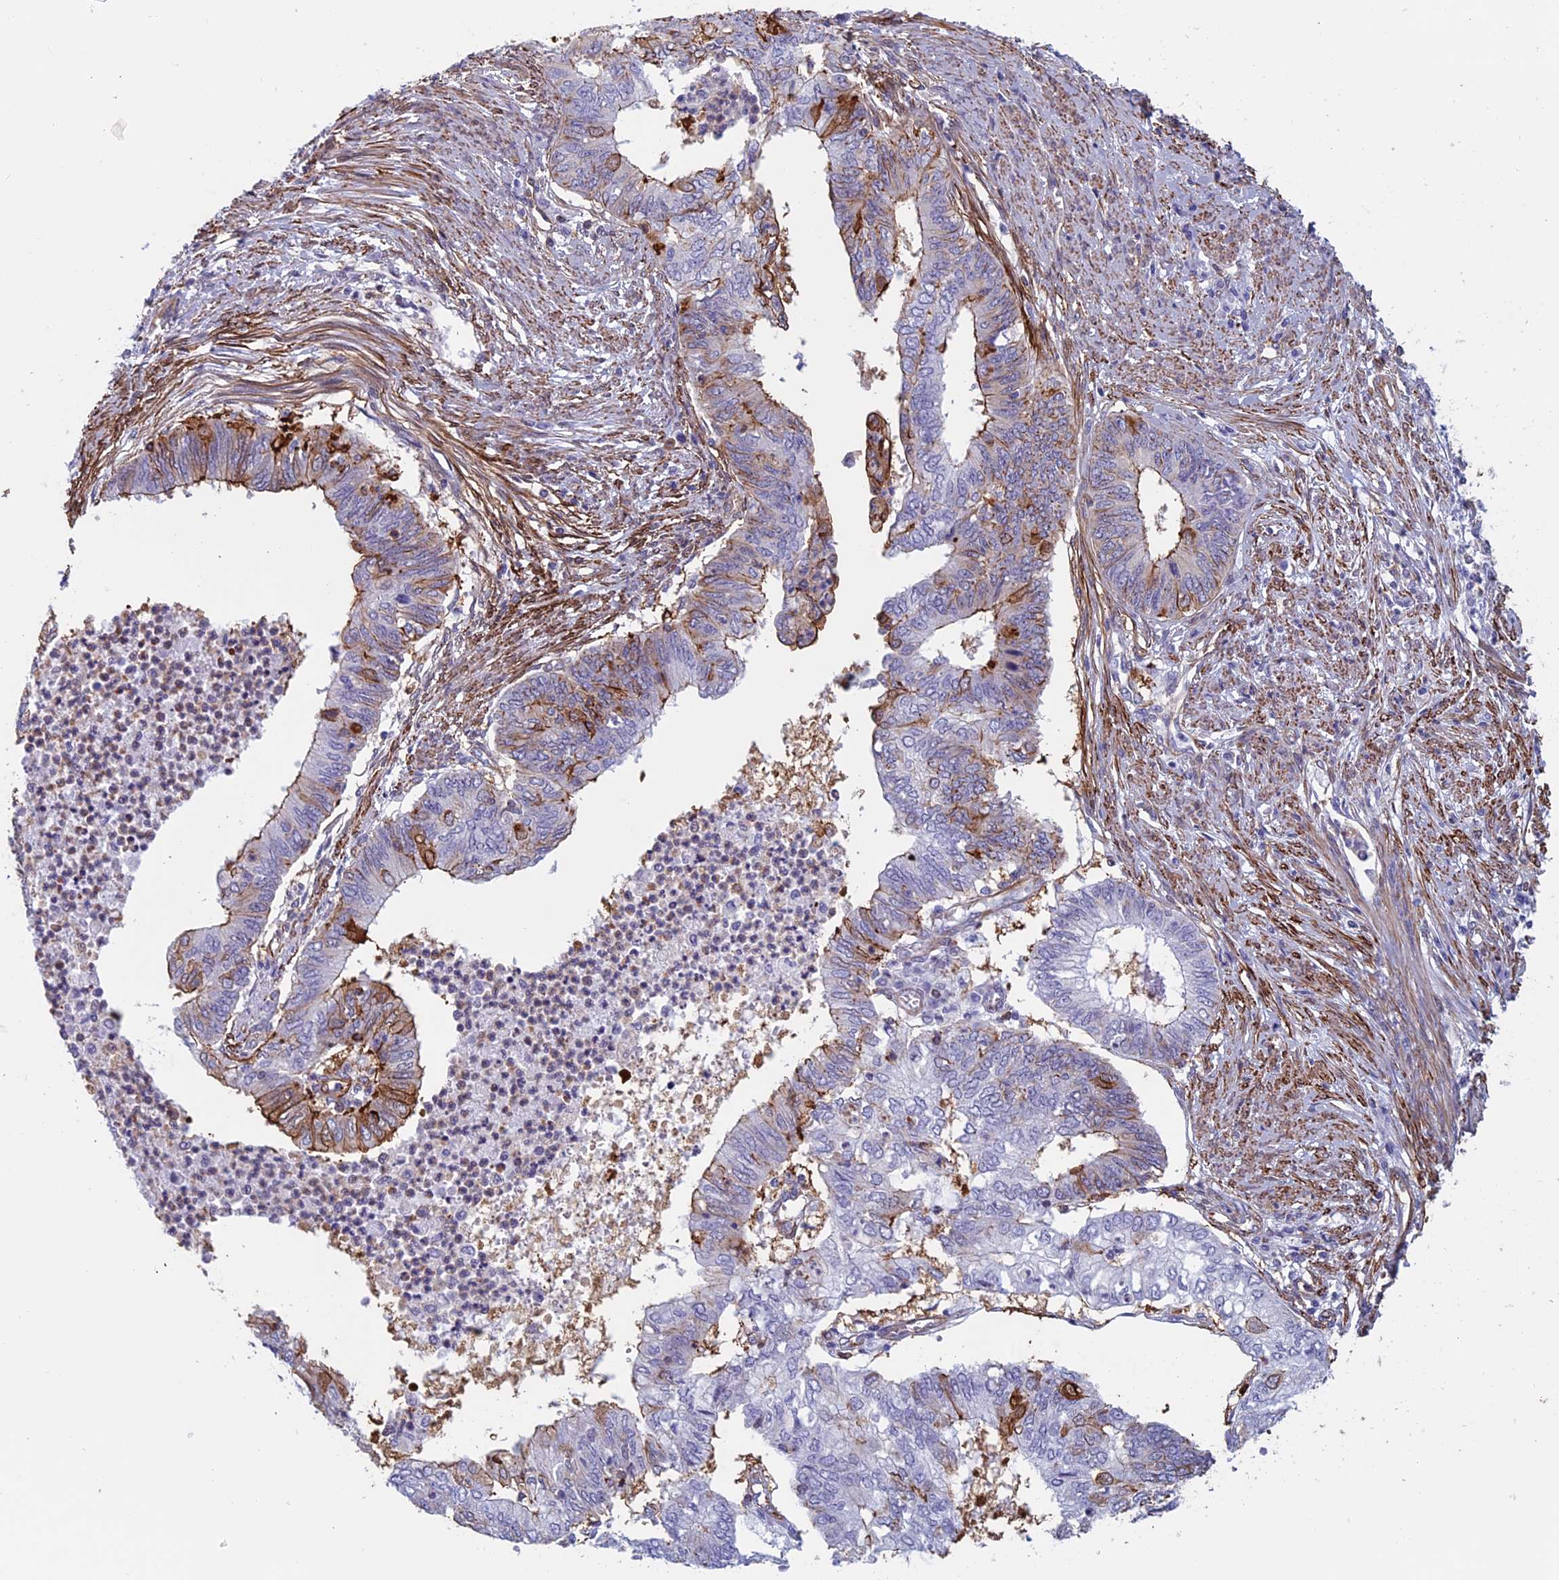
{"staining": {"intensity": "moderate", "quantity": "<25%", "location": "cytoplasmic/membranous"}, "tissue": "endometrial cancer", "cell_type": "Tumor cells", "image_type": "cancer", "snomed": [{"axis": "morphology", "description": "Adenocarcinoma, NOS"}, {"axis": "topography", "description": "Endometrium"}], "caption": "Tumor cells show moderate cytoplasmic/membranous positivity in approximately <25% of cells in endometrial cancer. The protein is shown in brown color, while the nuclei are stained blue.", "gene": "ANGPTL2", "patient": {"sex": "female", "age": 68}}